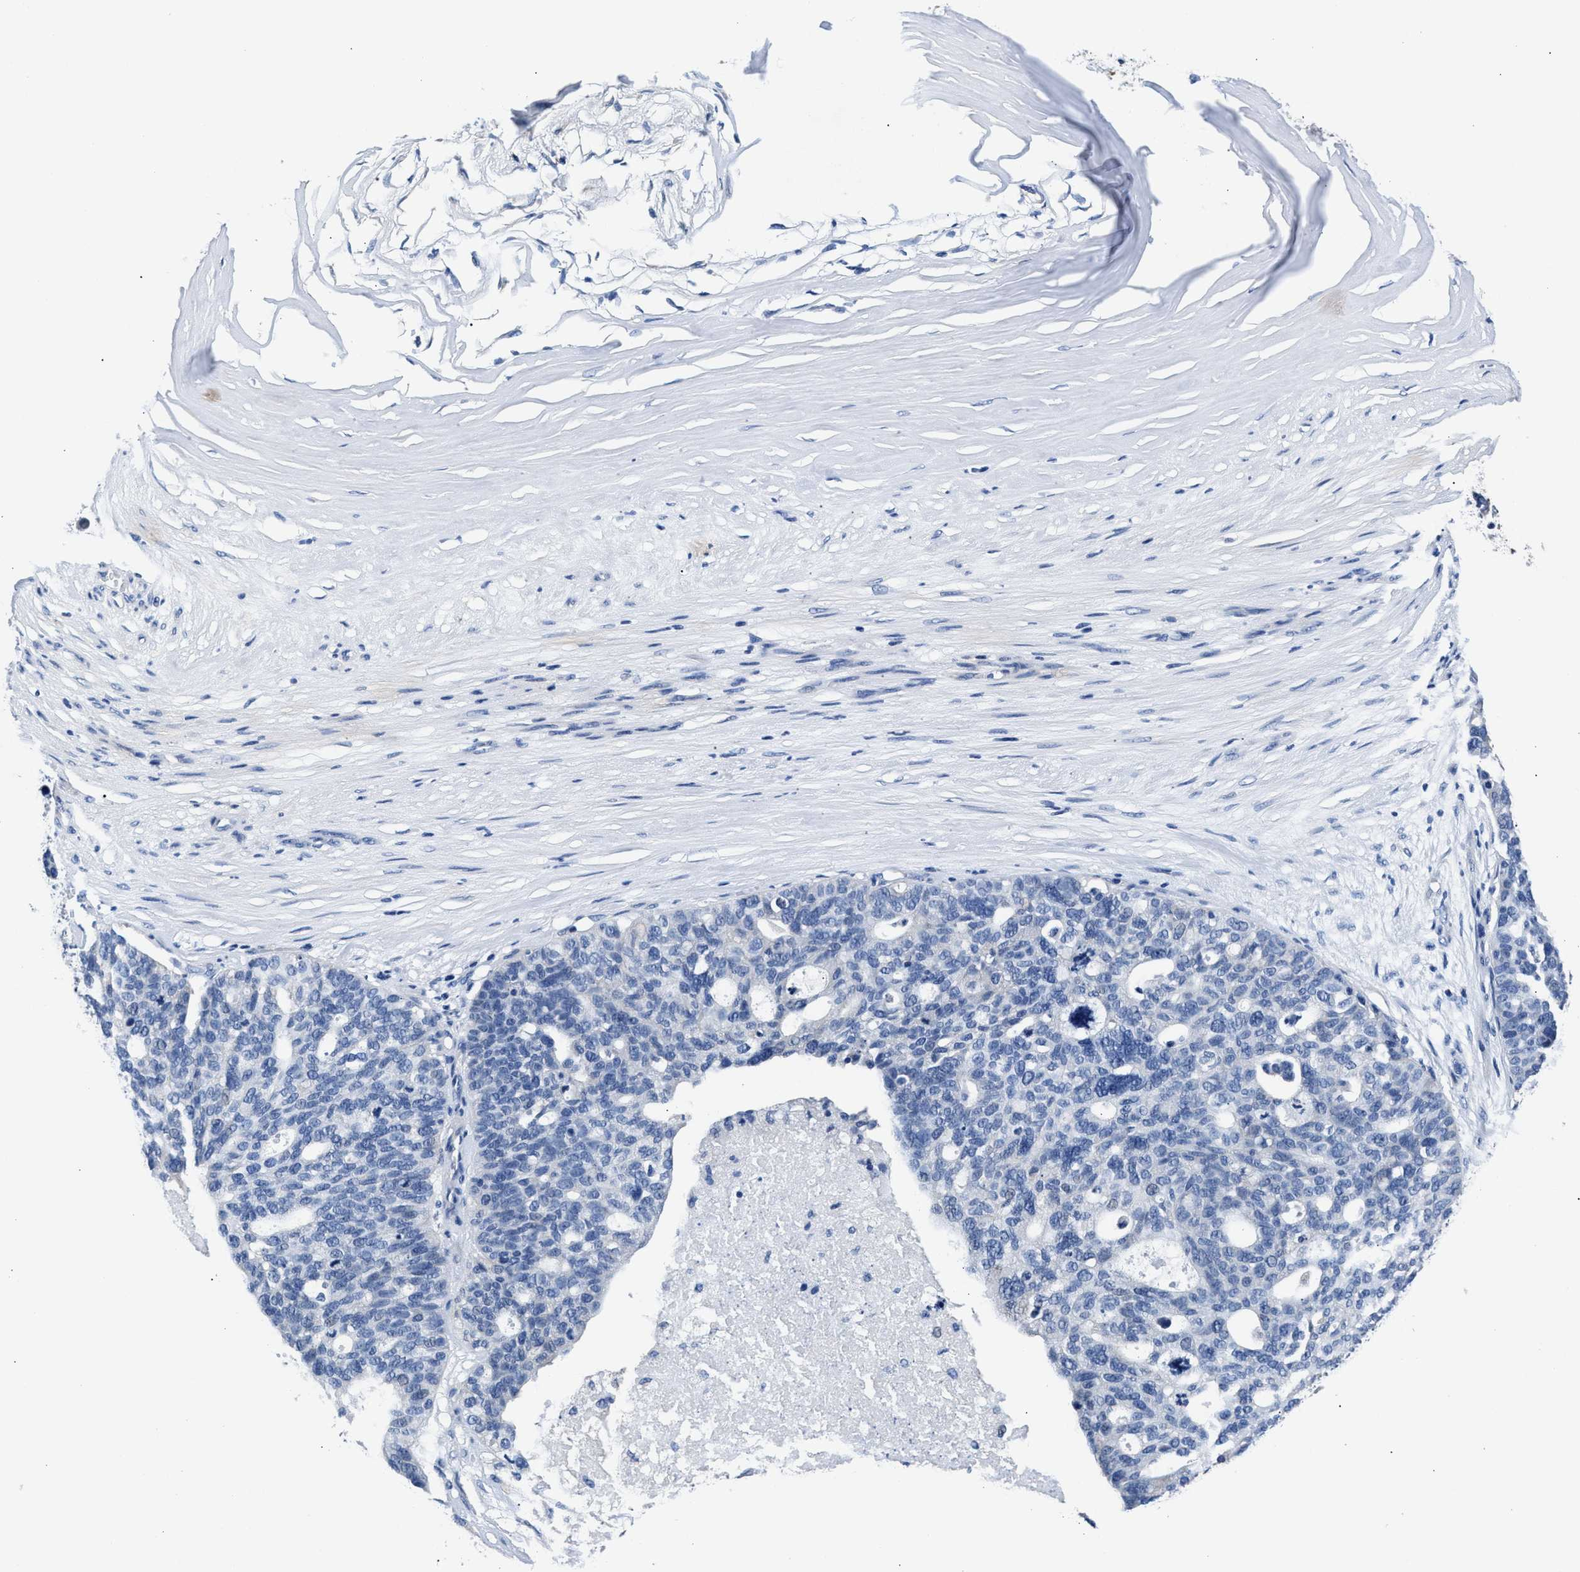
{"staining": {"intensity": "negative", "quantity": "none", "location": "none"}, "tissue": "ovarian cancer", "cell_type": "Tumor cells", "image_type": "cancer", "snomed": [{"axis": "morphology", "description": "Cystadenocarcinoma, serous, NOS"}, {"axis": "topography", "description": "Ovary"}], "caption": "This is a micrograph of immunohistochemistry (IHC) staining of ovarian cancer (serous cystadenocarcinoma), which shows no staining in tumor cells.", "gene": "GSTM1", "patient": {"sex": "female", "age": 59}}